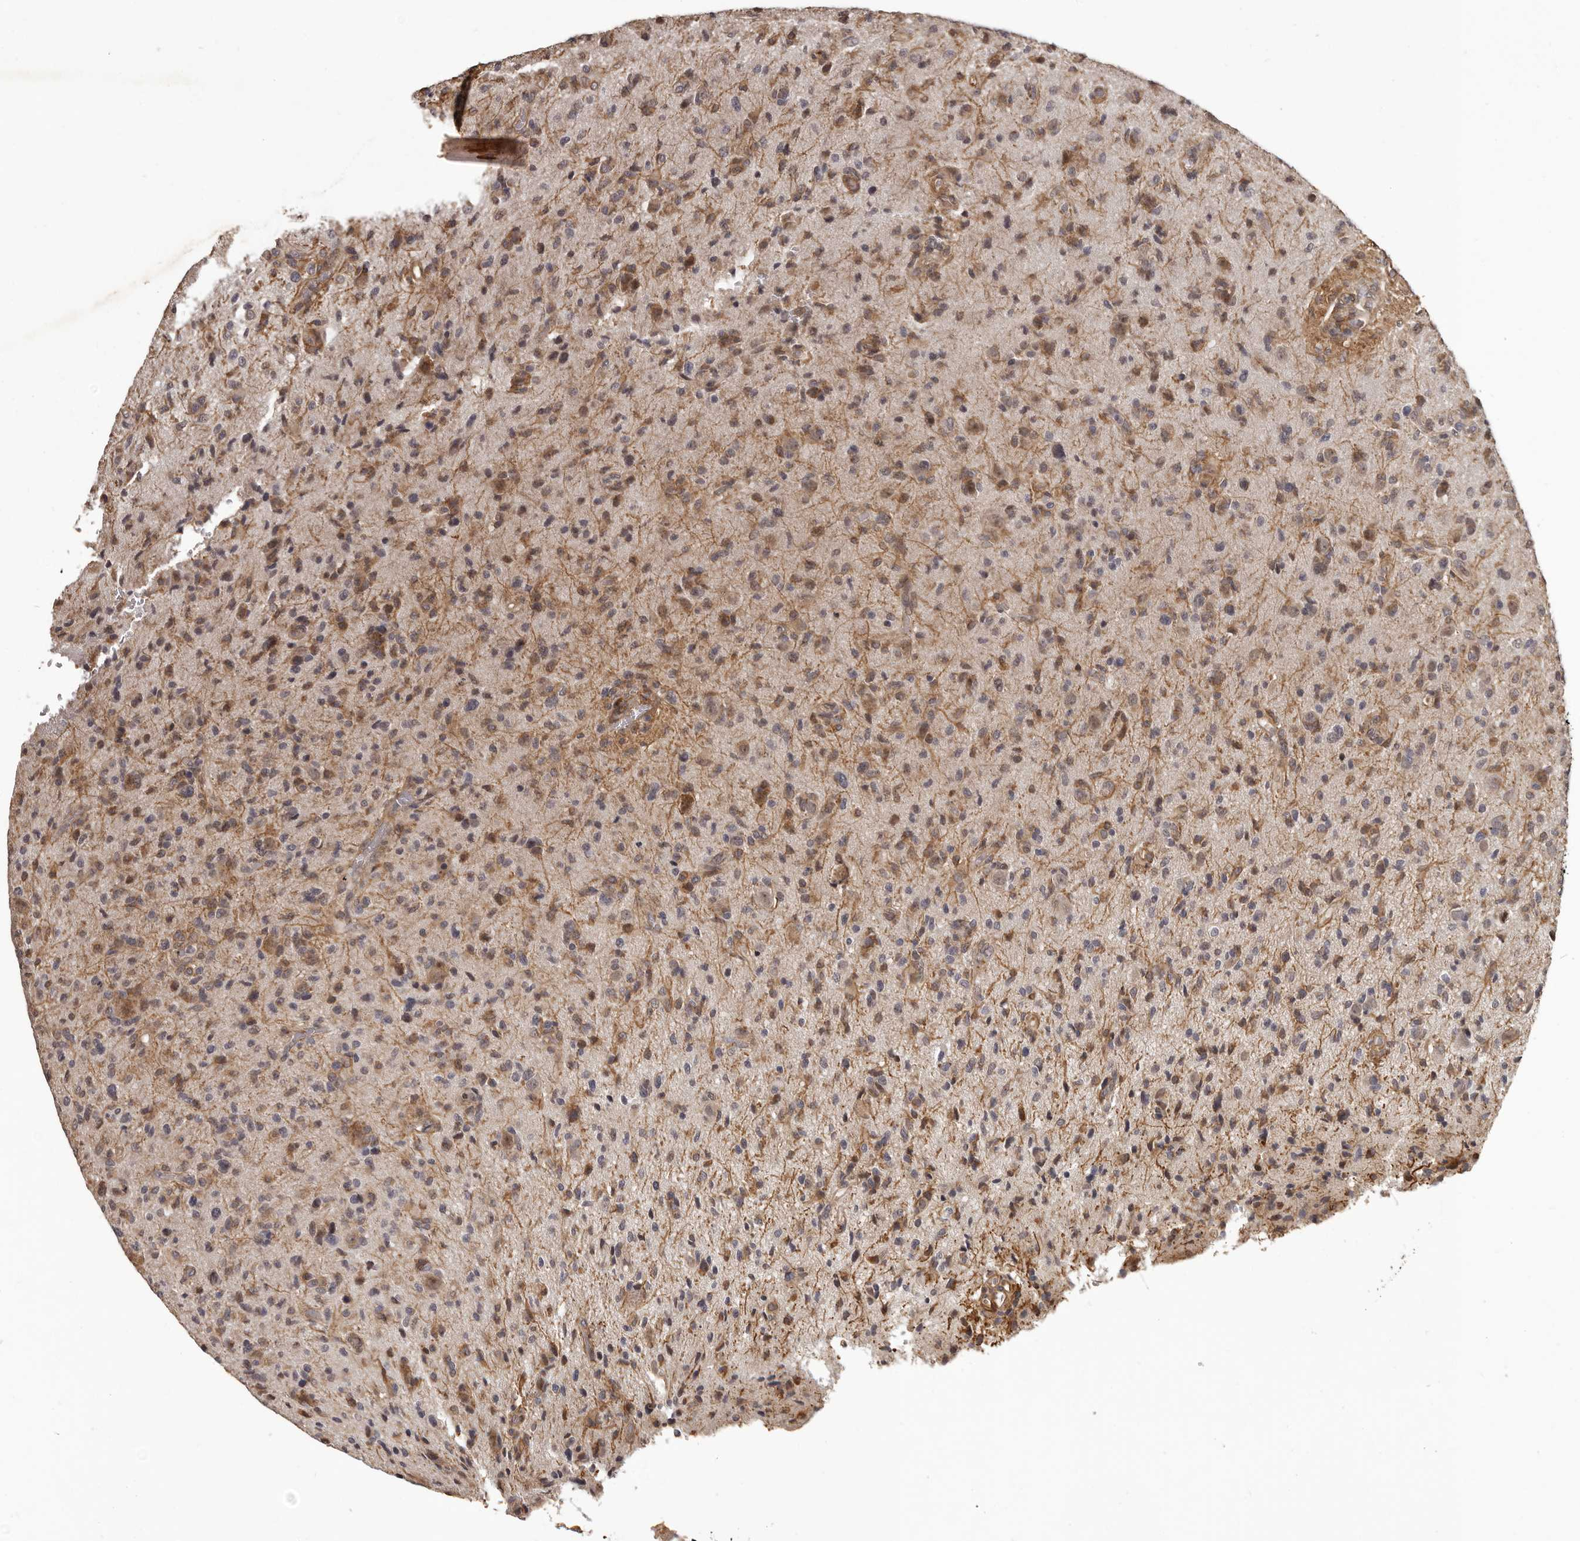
{"staining": {"intensity": "negative", "quantity": "none", "location": "none"}, "tissue": "glioma", "cell_type": "Tumor cells", "image_type": "cancer", "snomed": [{"axis": "morphology", "description": "Glioma, malignant, High grade"}, {"axis": "topography", "description": "Brain"}], "caption": "The immunohistochemistry photomicrograph has no significant staining in tumor cells of glioma tissue.", "gene": "SLITRK6", "patient": {"sex": "female", "age": 57}}